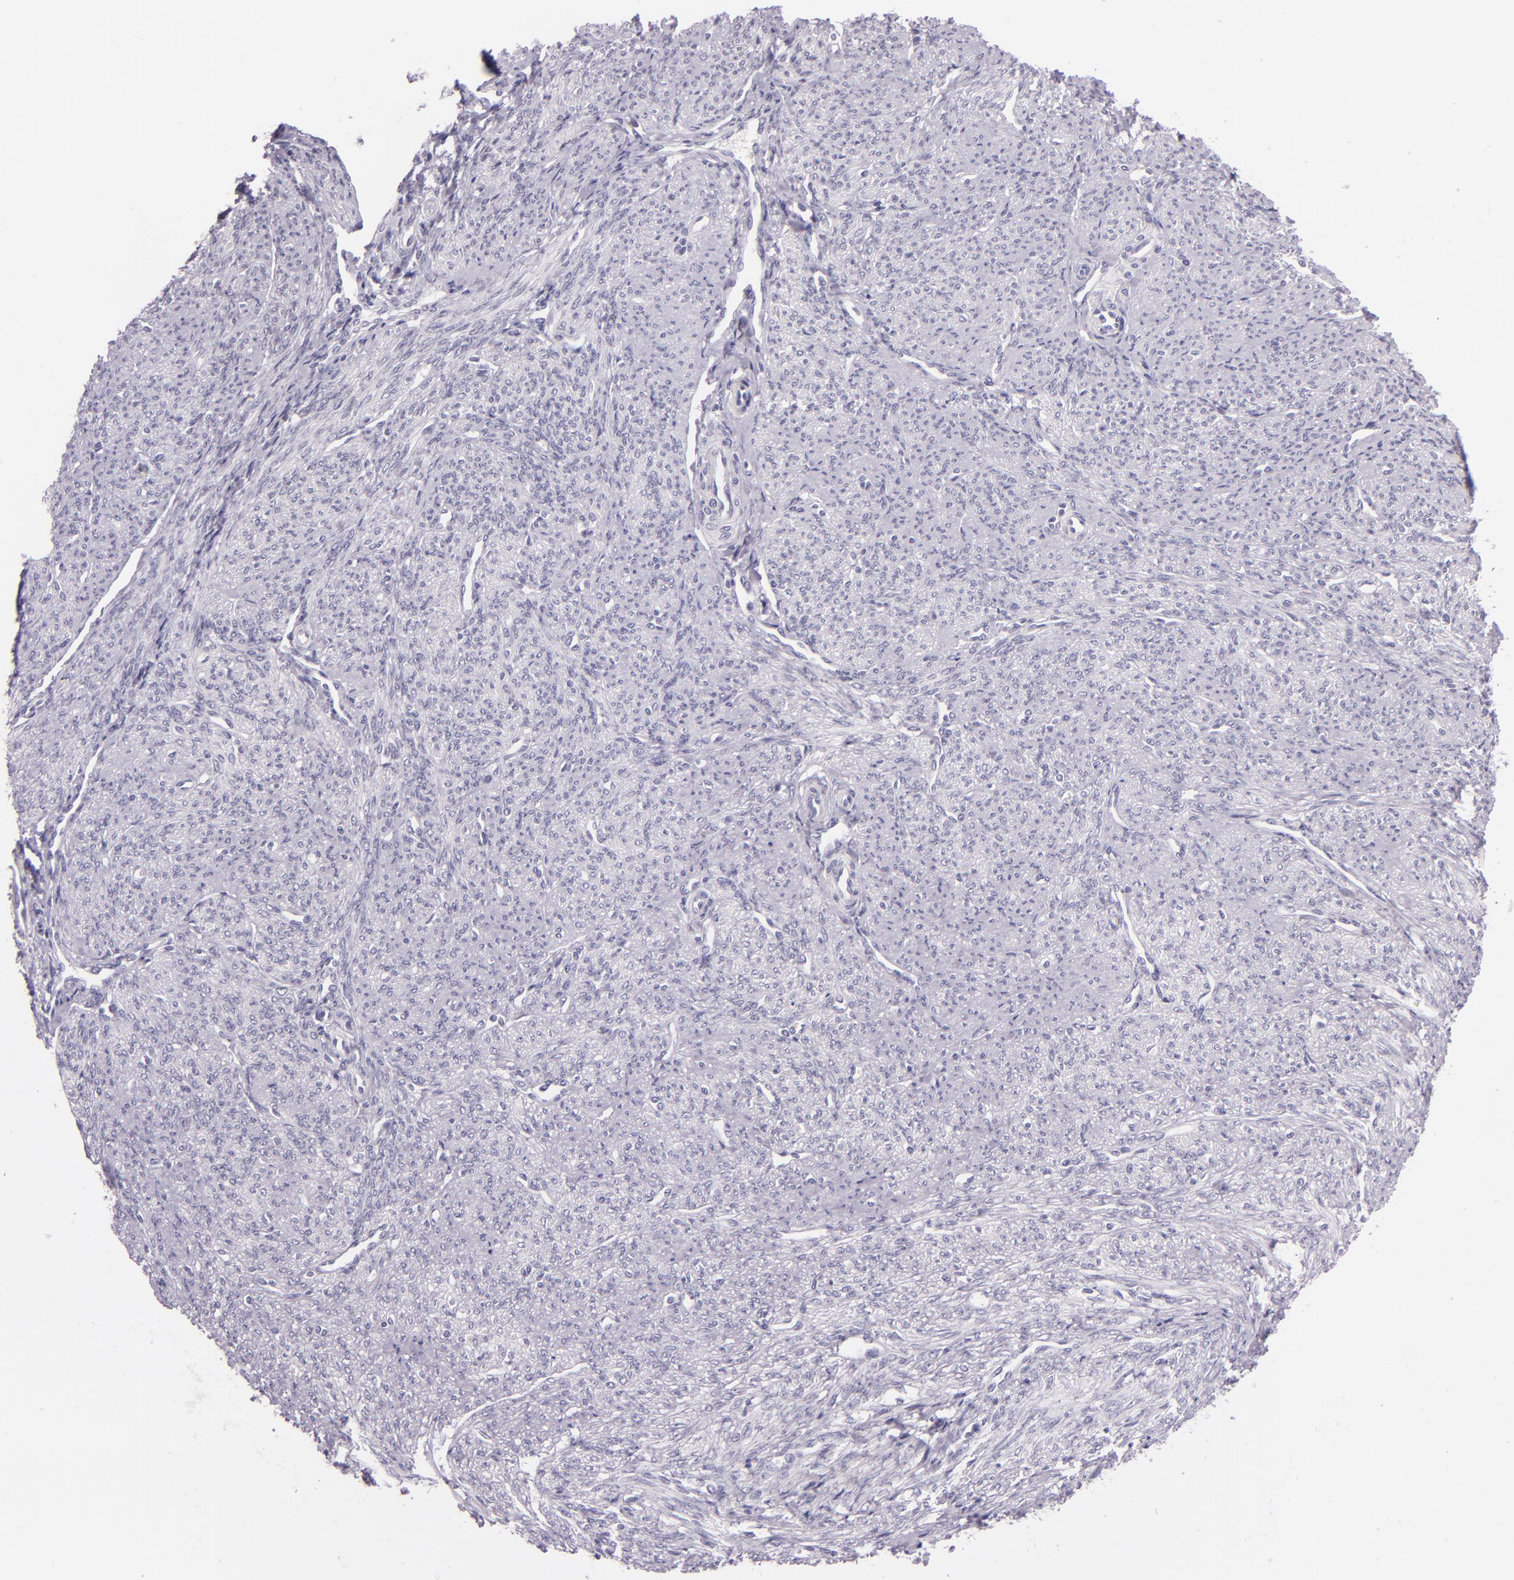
{"staining": {"intensity": "negative", "quantity": "none", "location": "none"}, "tissue": "smooth muscle", "cell_type": "Smooth muscle cells", "image_type": "normal", "snomed": [{"axis": "morphology", "description": "Normal tissue, NOS"}, {"axis": "topography", "description": "Cervix"}, {"axis": "topography", "description": "Endometrium"}], "caption": "Protein analysis of benign smooth muscle reveals no significant expression in smooth muscle cells. The staining is performed using DAB (3,3'-diaminobenzidine) brown chromogen with nuclei counter-stained in using hematoxylin.", "gene": "HSP90AA1", "patient": {"sex": "female", "age": 65}}